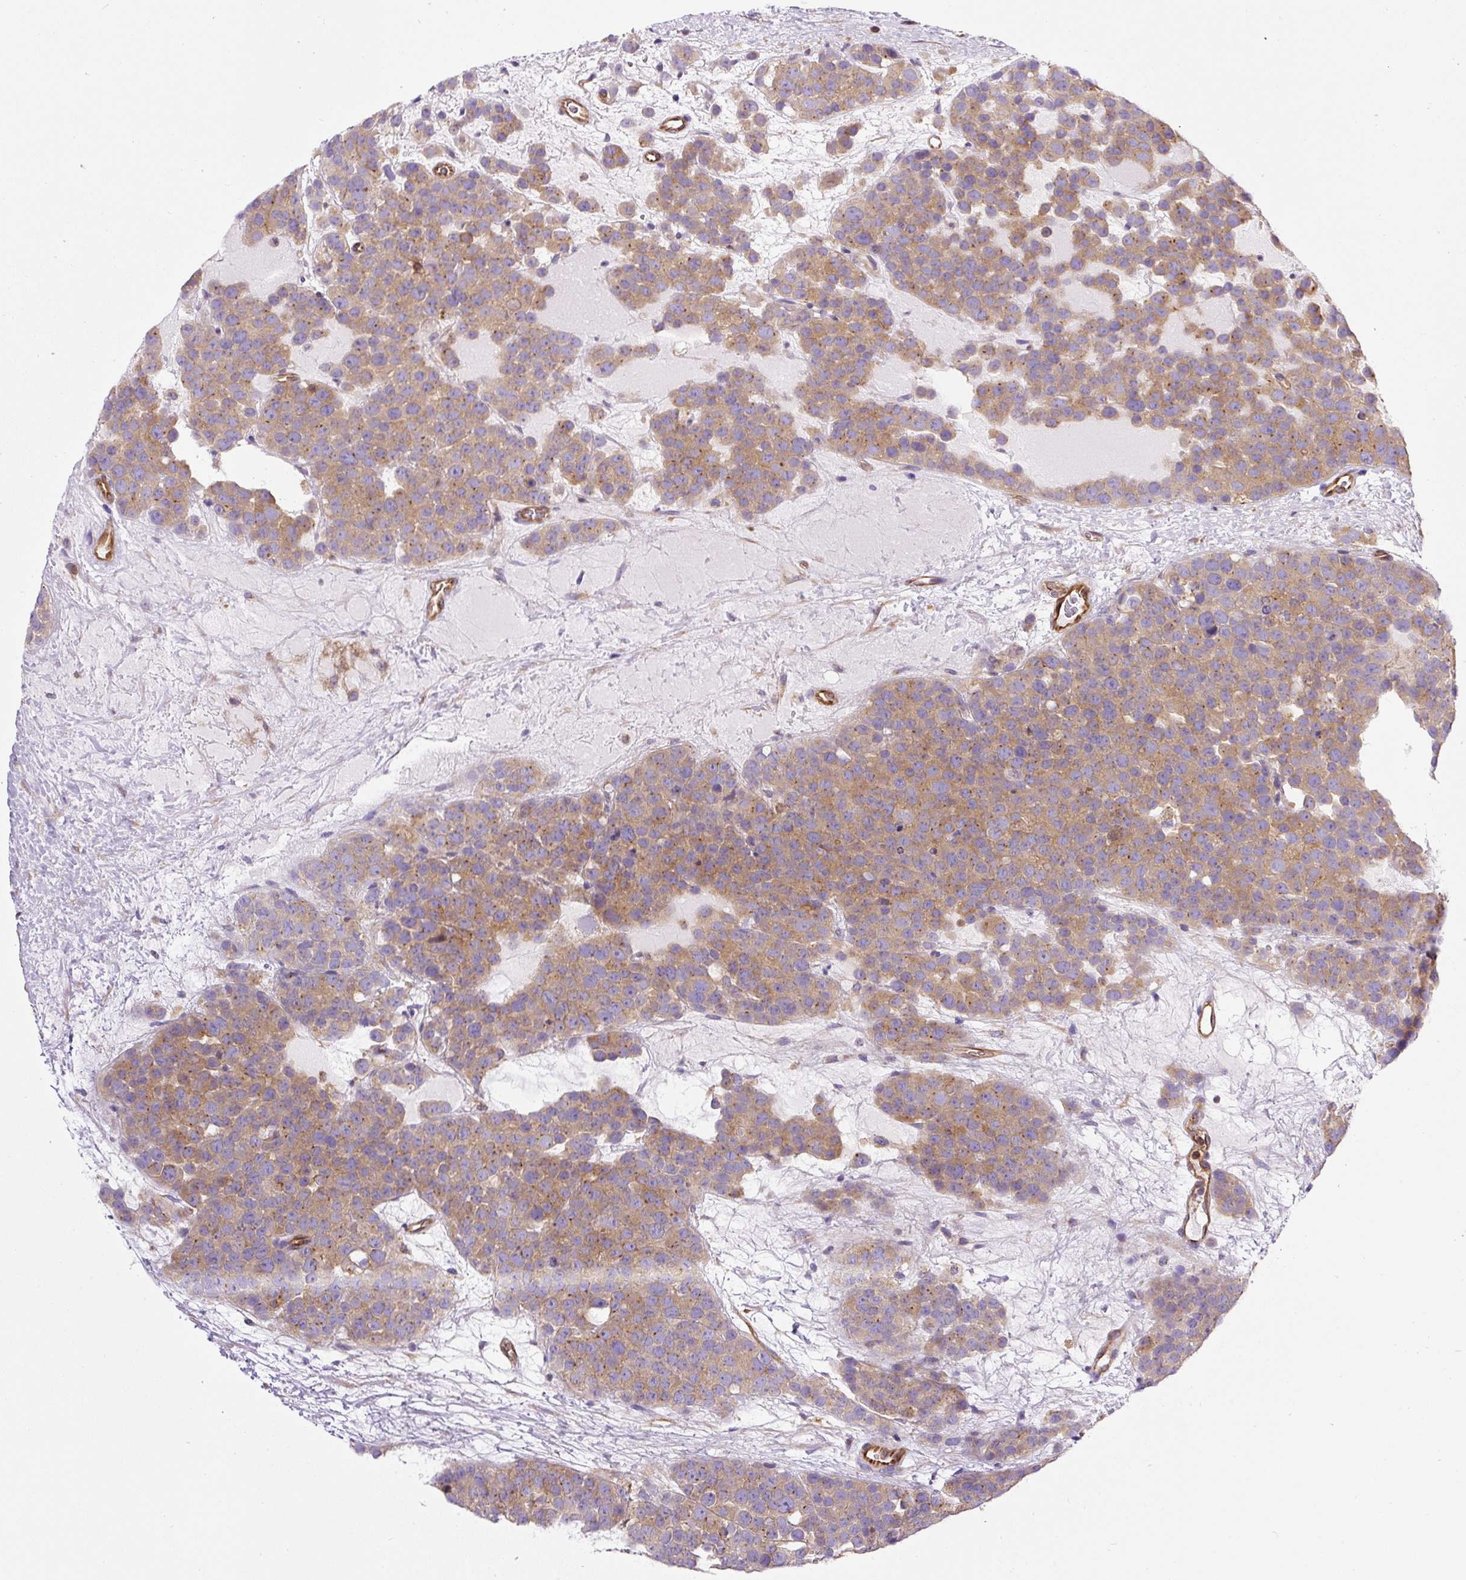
{"staining": {"intensity": "moderate", "quantity": ">75%", "location": "cytoplasmic/membranous"}, "tissue": "testis cancer", "cell_type": "Tumor cells", "image_type": "cancer", "snomed": [{"axis": "morphology", "description": "Seminoma, NOS"}, {"axis": "topography", "description": "Testis"}], "caption": "Brown immunohistochemical staining in human seminoma (testis) shows moderate cytoplasmic/membranous expression in approximately >75% of tumor cells. (Brightfield microscopy of DAB IHC at high magnification).", "gene": "DCTN1", "patient": {"sex": "male", "age": 71}}